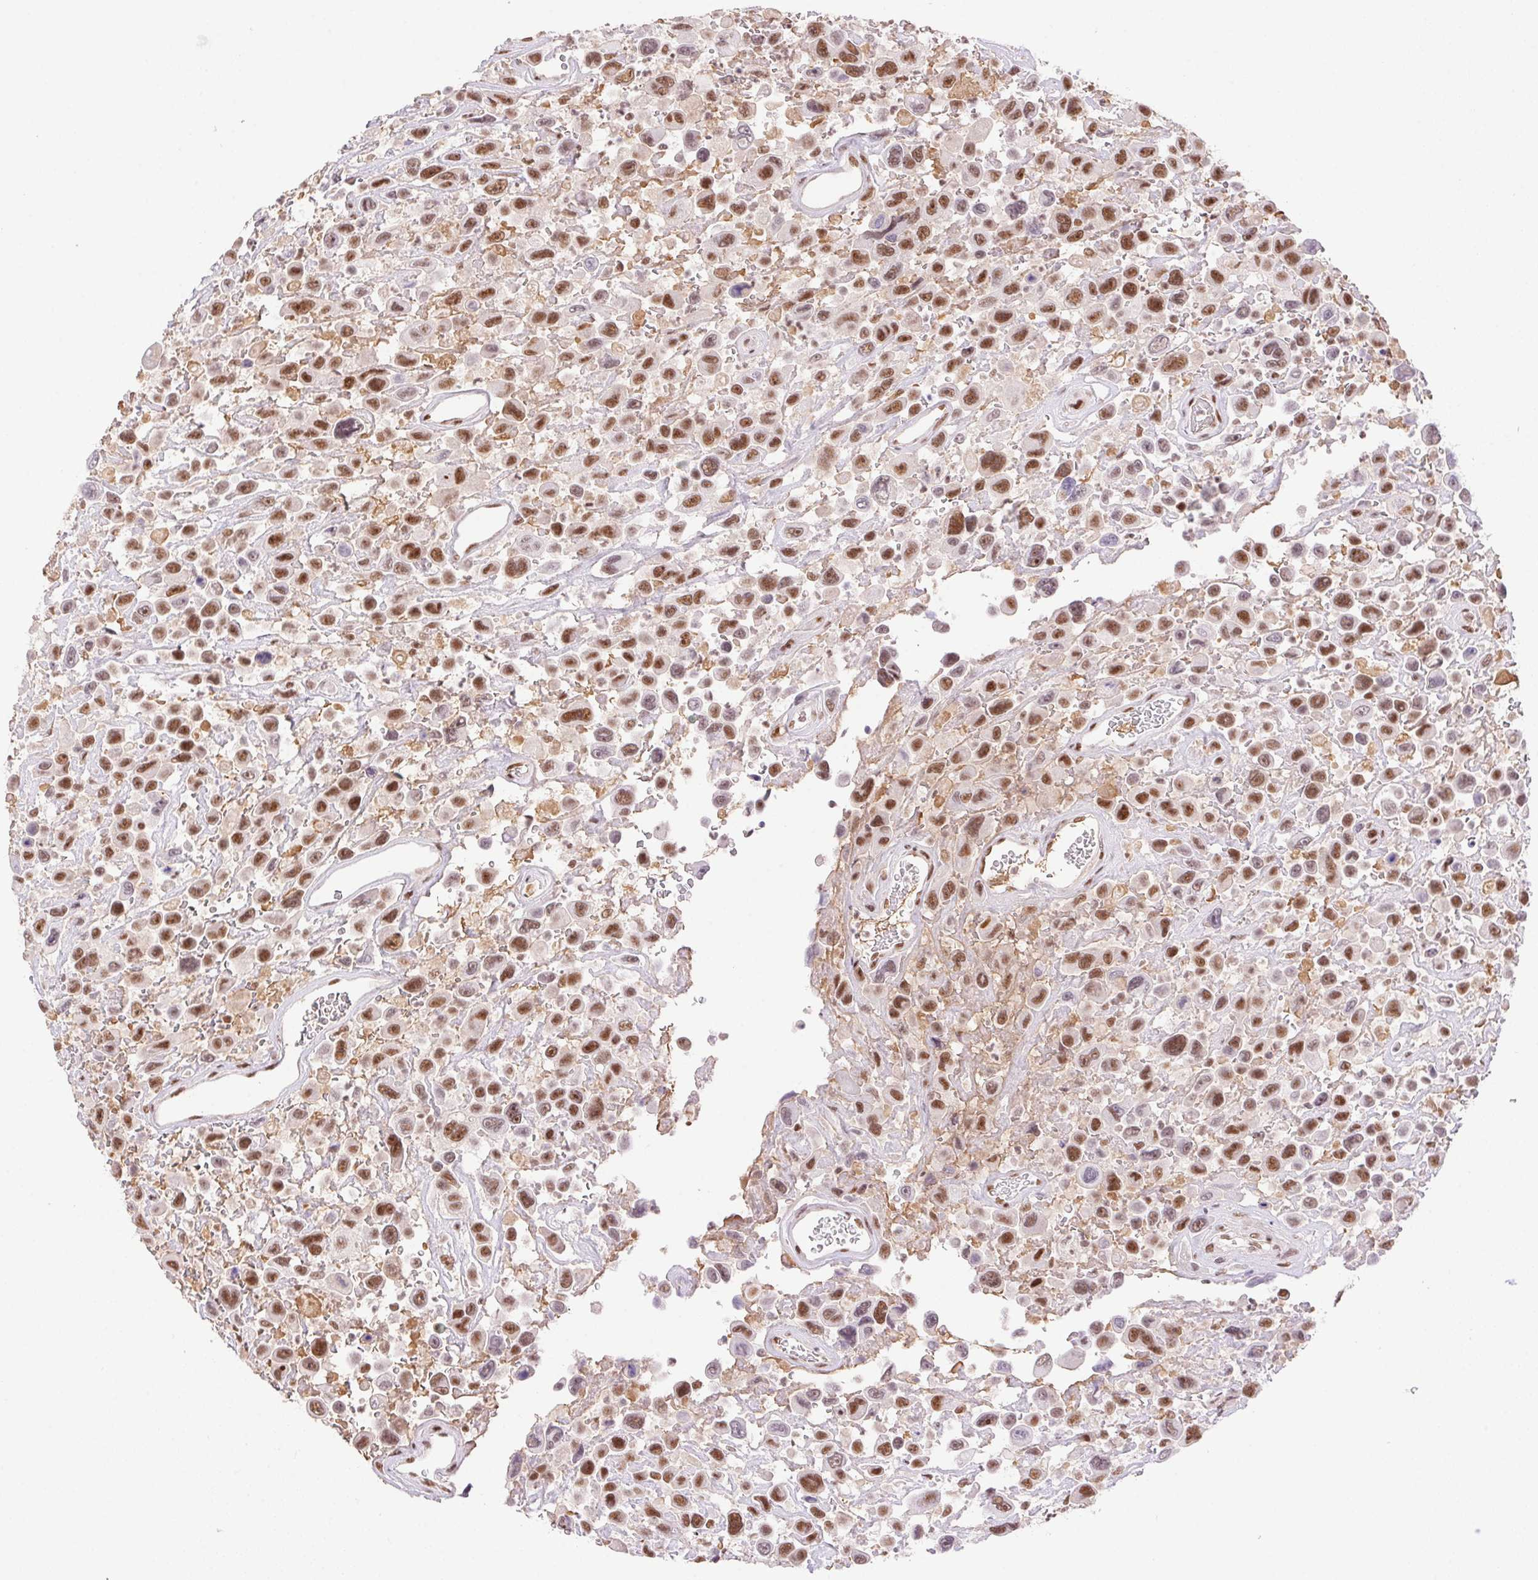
{"staining": {"intensity": "moderate", "quantity": ">75%", "location": "nuclear"}, "tissue": "urothelial cancer", "cell_type": "Tumor cells", "image_type": "cancer", "snomed": [{"axis": "morphology", "description": "Urothelial carcinoma, High grade"}, {"axis": "topography", "description": "Urinary bladder"}], "caption": "IHC micrograph of human urothelial cancer stained for a protein (brown), which exhibits medium levels of moderate nuclear positivity in about >75% of tumor cells.", "gene": "DDX17", "patient": {"sex": "male", "age": 53}}